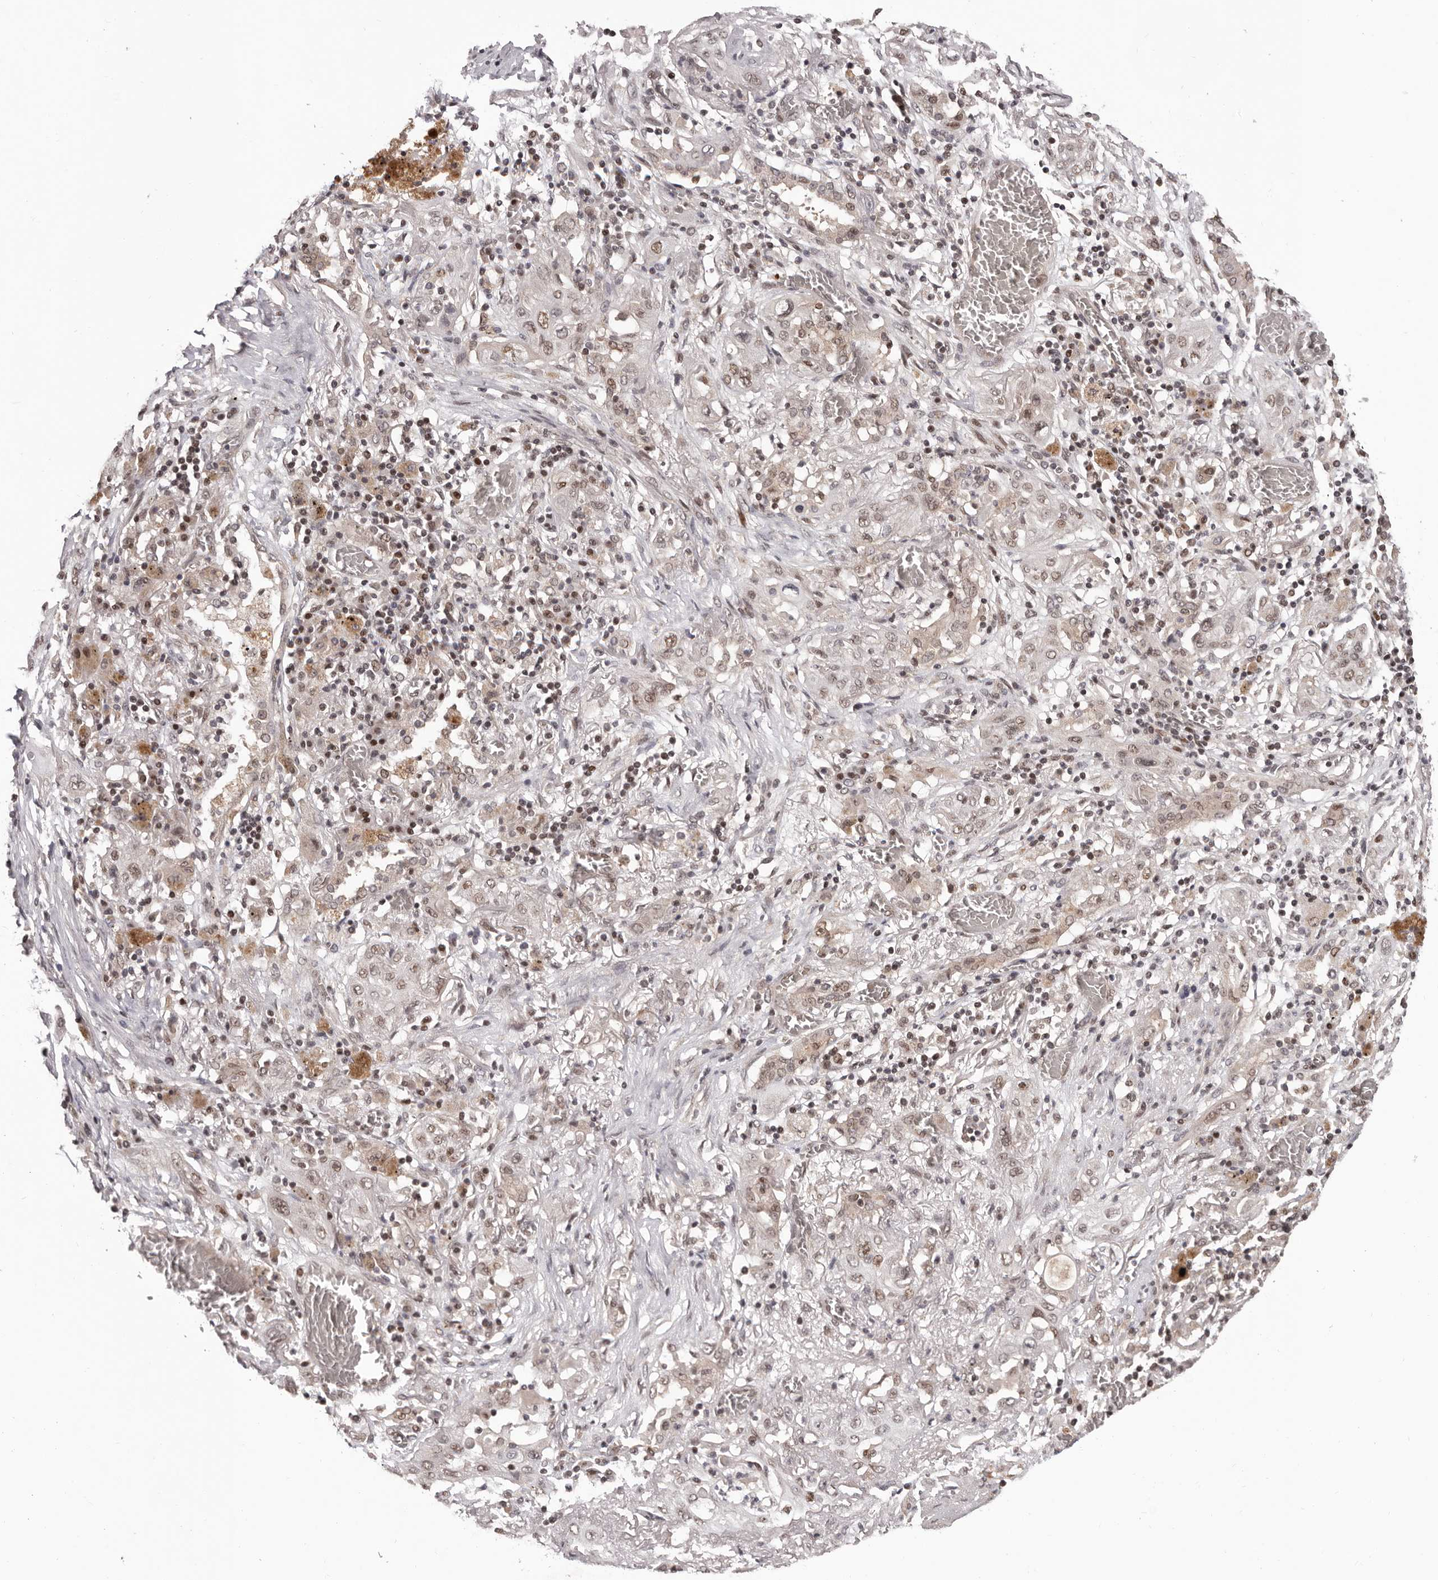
{"staining": {"intensity": "moderate", "quantity": ">75%", "location": "nuclear"}, "tissue": "lung cancer", "cell_type": "Tumor cells", "image_type": "cancer", "snomed": [{"axis": "morphology", "description": "Squamous cell carcinoma, NOS"}, {"axis": "topography", "description": "Lung"}], "caption": "There is medium levels of moderate nuclear staining in tumor cells of lung cancer, as demonstrated by immunohistochemical staining (brown color).", "gene": "TBX5", "patient": {"sex": "female", "age": 47}}